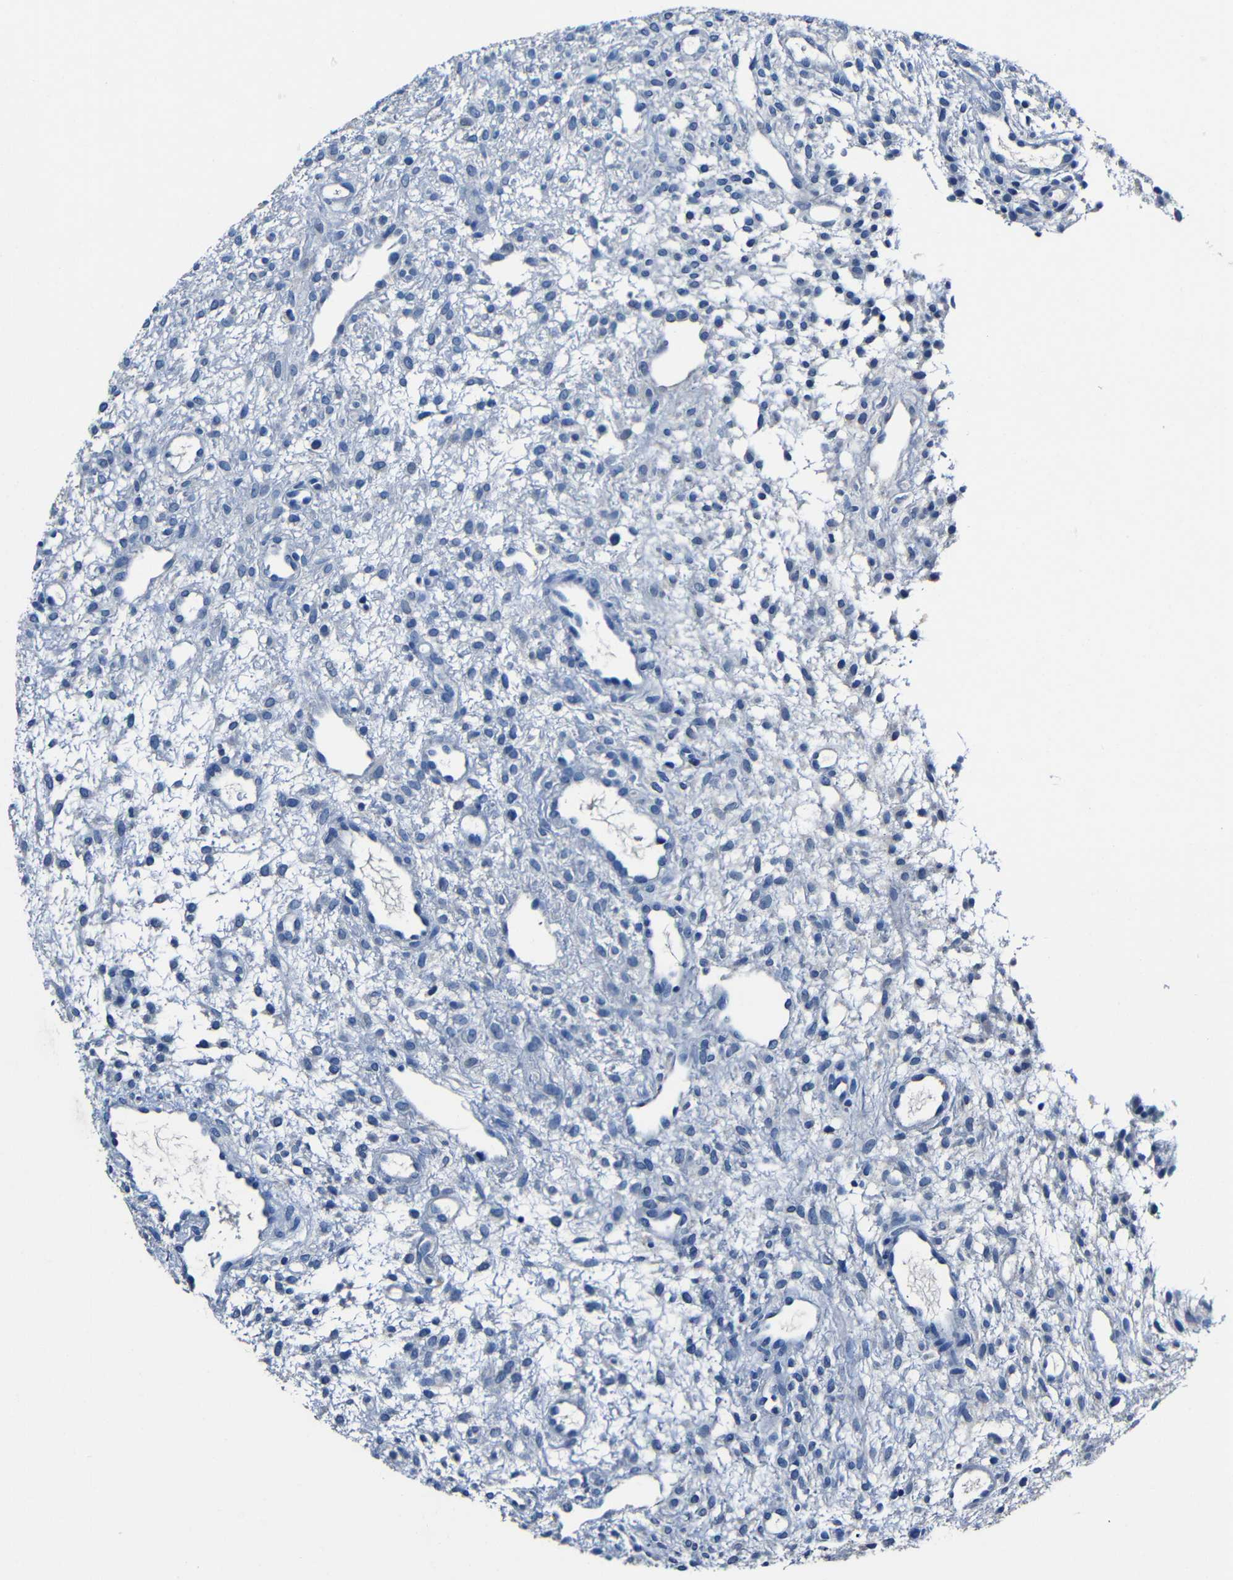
{"staining": {"intensity": "negative", "quantity": "none", "location": "none"}, "tissue": "ovary", "cell_type": "Ovarian stroma cells", "image_type": "normal", "snomed": [{"axis": "morphology", "description": "Normal tissue, NOS"}, {"axis": "morphology", "description": "Cyst, NOS"}, {"axis": "topography", "description": "Ovary"}], "caption": "IHC micrograph of unremarkable human ovary stained for a protein (brown), which reveals no positivity in ovarian stroma cells.", "gene": "NCMAP", "patient": {"sex": "female", "age": 18}}